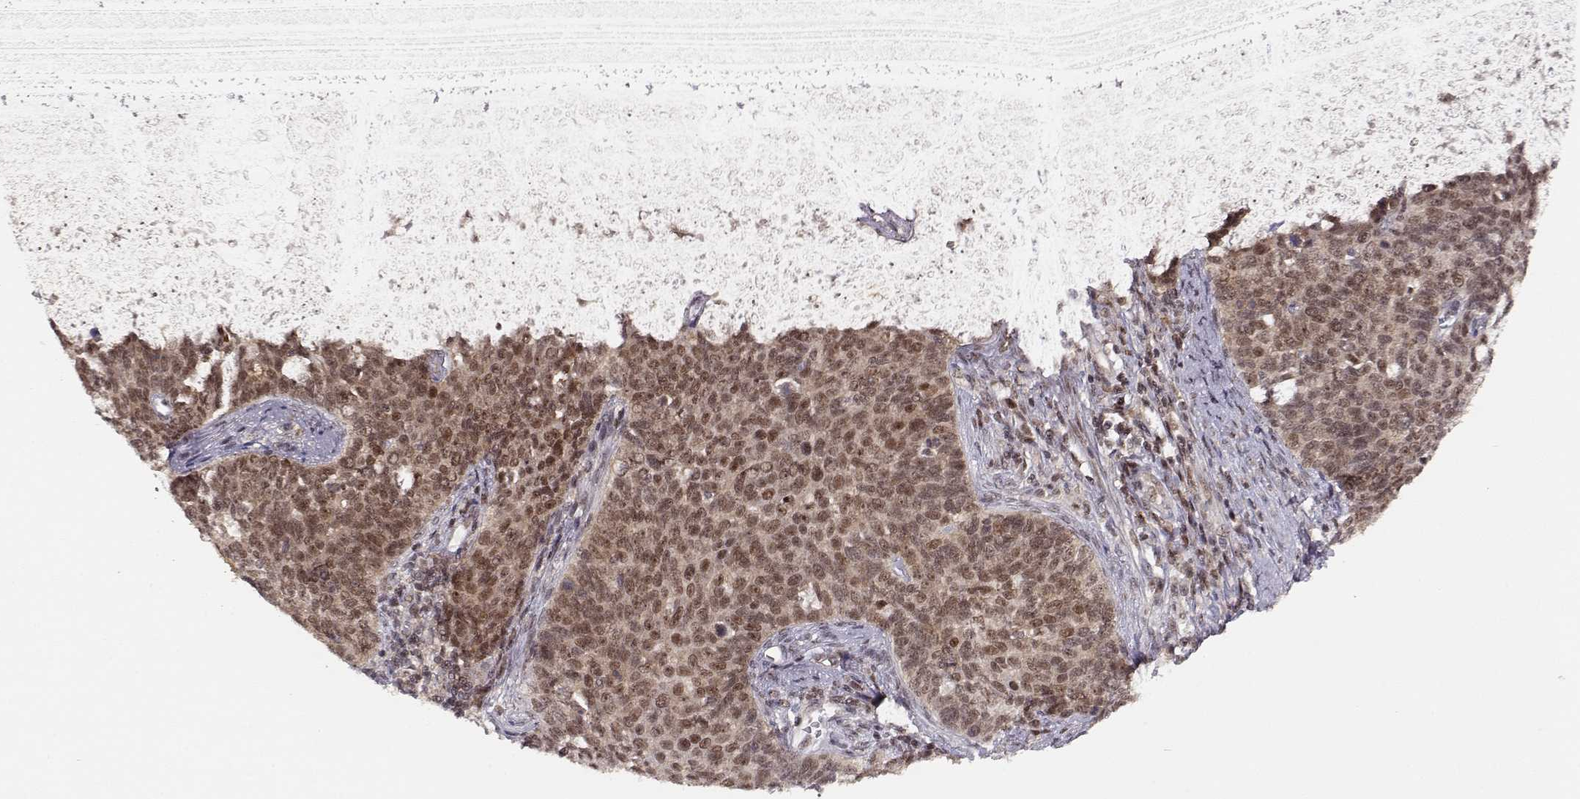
{"staining": {"intensity": "moderate", "quantity": ">75%", "location": "cytoplasmic/membranous,nuclear"}, "tissue": "cervical cancer", "cell_type": "Tumor cells", "image_type": "cancer", "snomed": [{"axis": "morphology", "description": "Squamous cell carcinoma, NOS"}, {"axis": "topography", "description": "Cervix"}], "caption": "A medium amount of moderate cytoplasmic/membranous and nuclear staining is identified in about >75% of tumor cells in squamous cell carcinoma (cervical) tissue.", "gene": "CSNK2A1", "patient": {"sex": "female", "age": 39}}